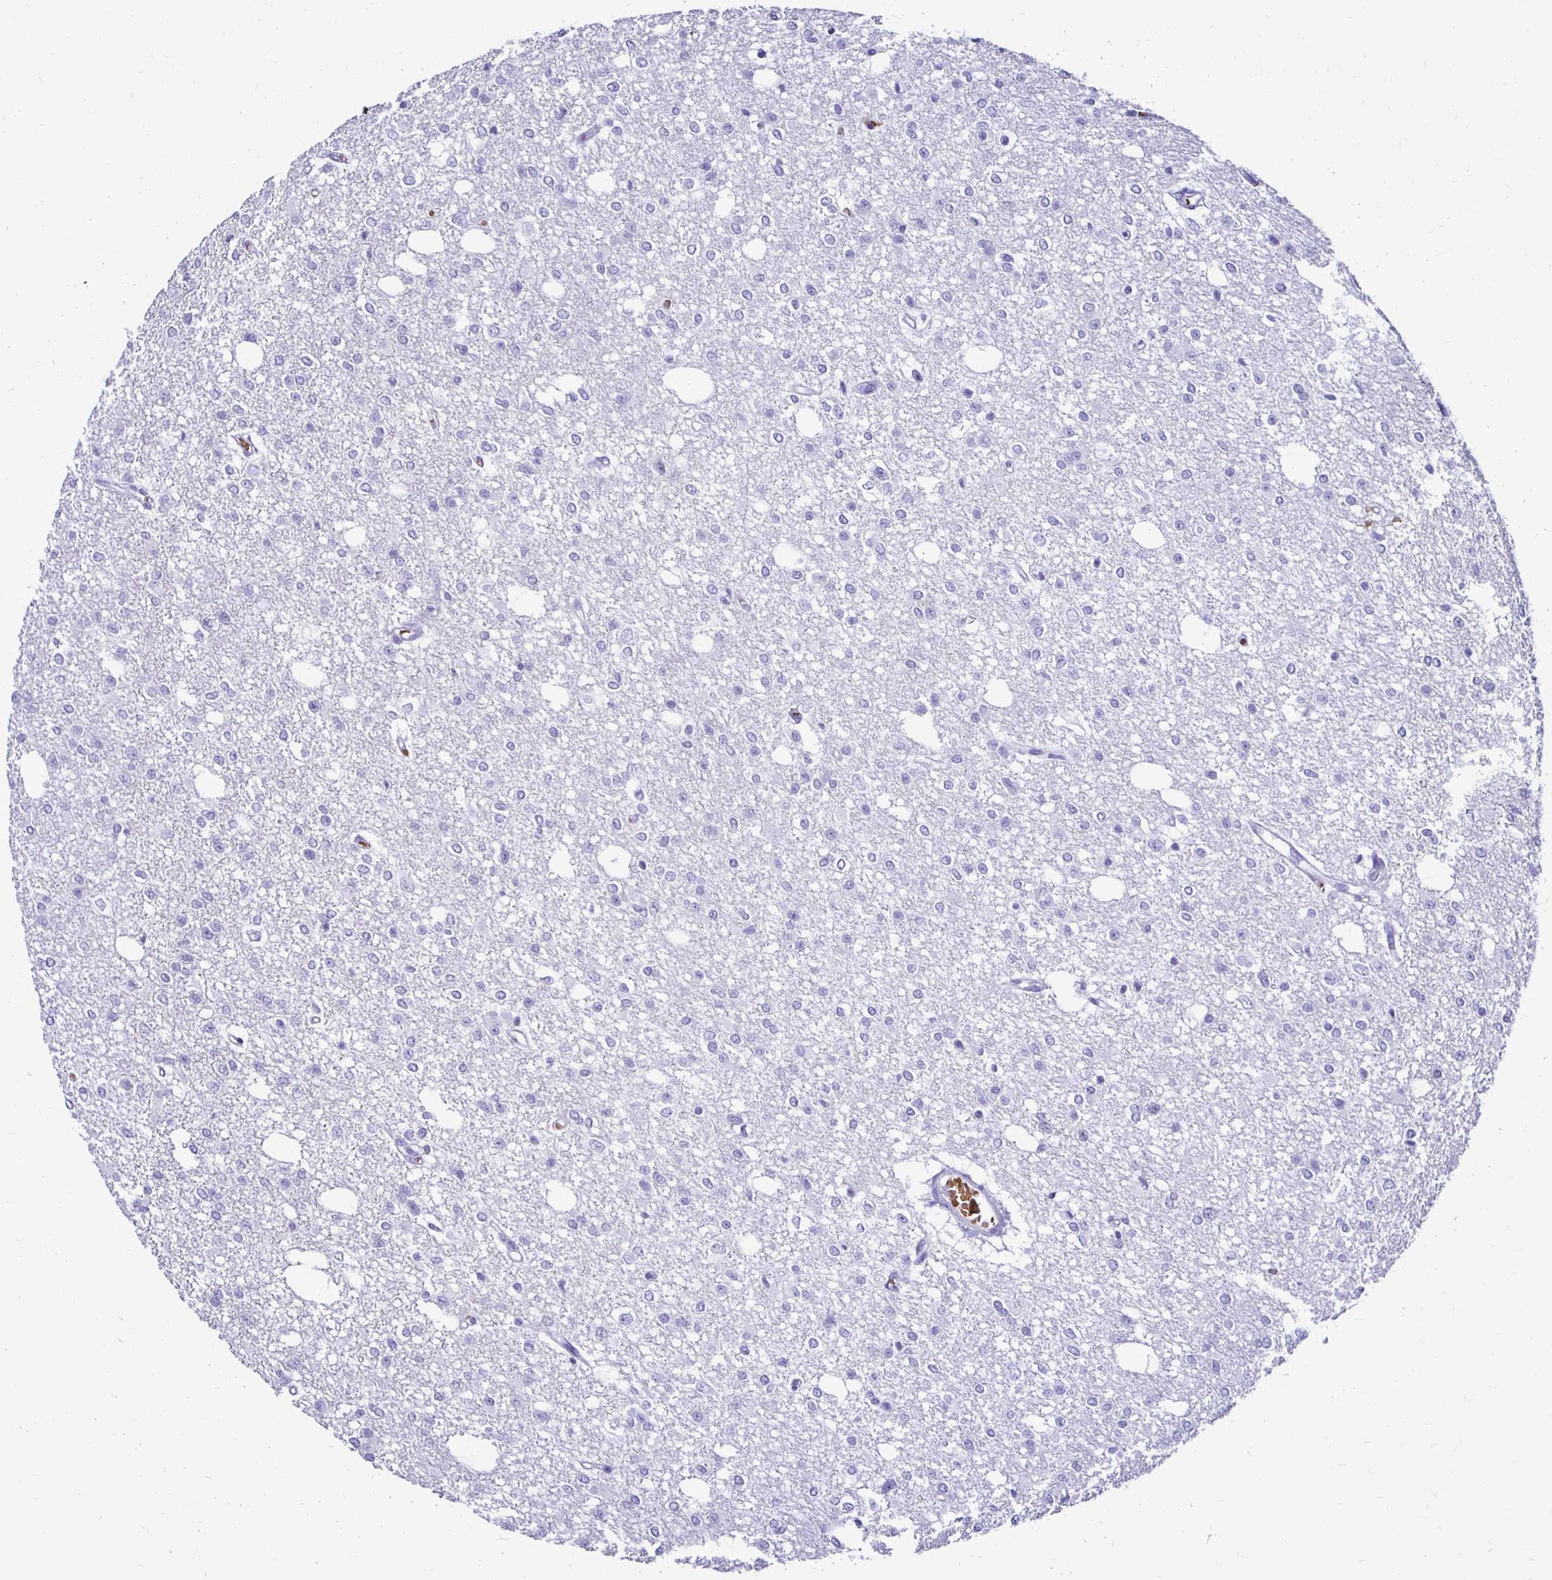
{"staining": {"intensity": "negative", "quantity": "none", "location": "none"}, "tissue": "glioma", "cell_type": "Tumor cells", "image_type": "cancer", "snomed": [{"axis": "morphology", "description": "Glioma, malignant, Low grade"}, {"axis": "topography", "description": "Brain"}], "caption": "This is a histopathology image of immunohistochemistry (IHC) staining of glioma, which shows no staining in tumor cells.", "gene": "RHBDL3", "patient": {"sex": "male", "age": 26}}